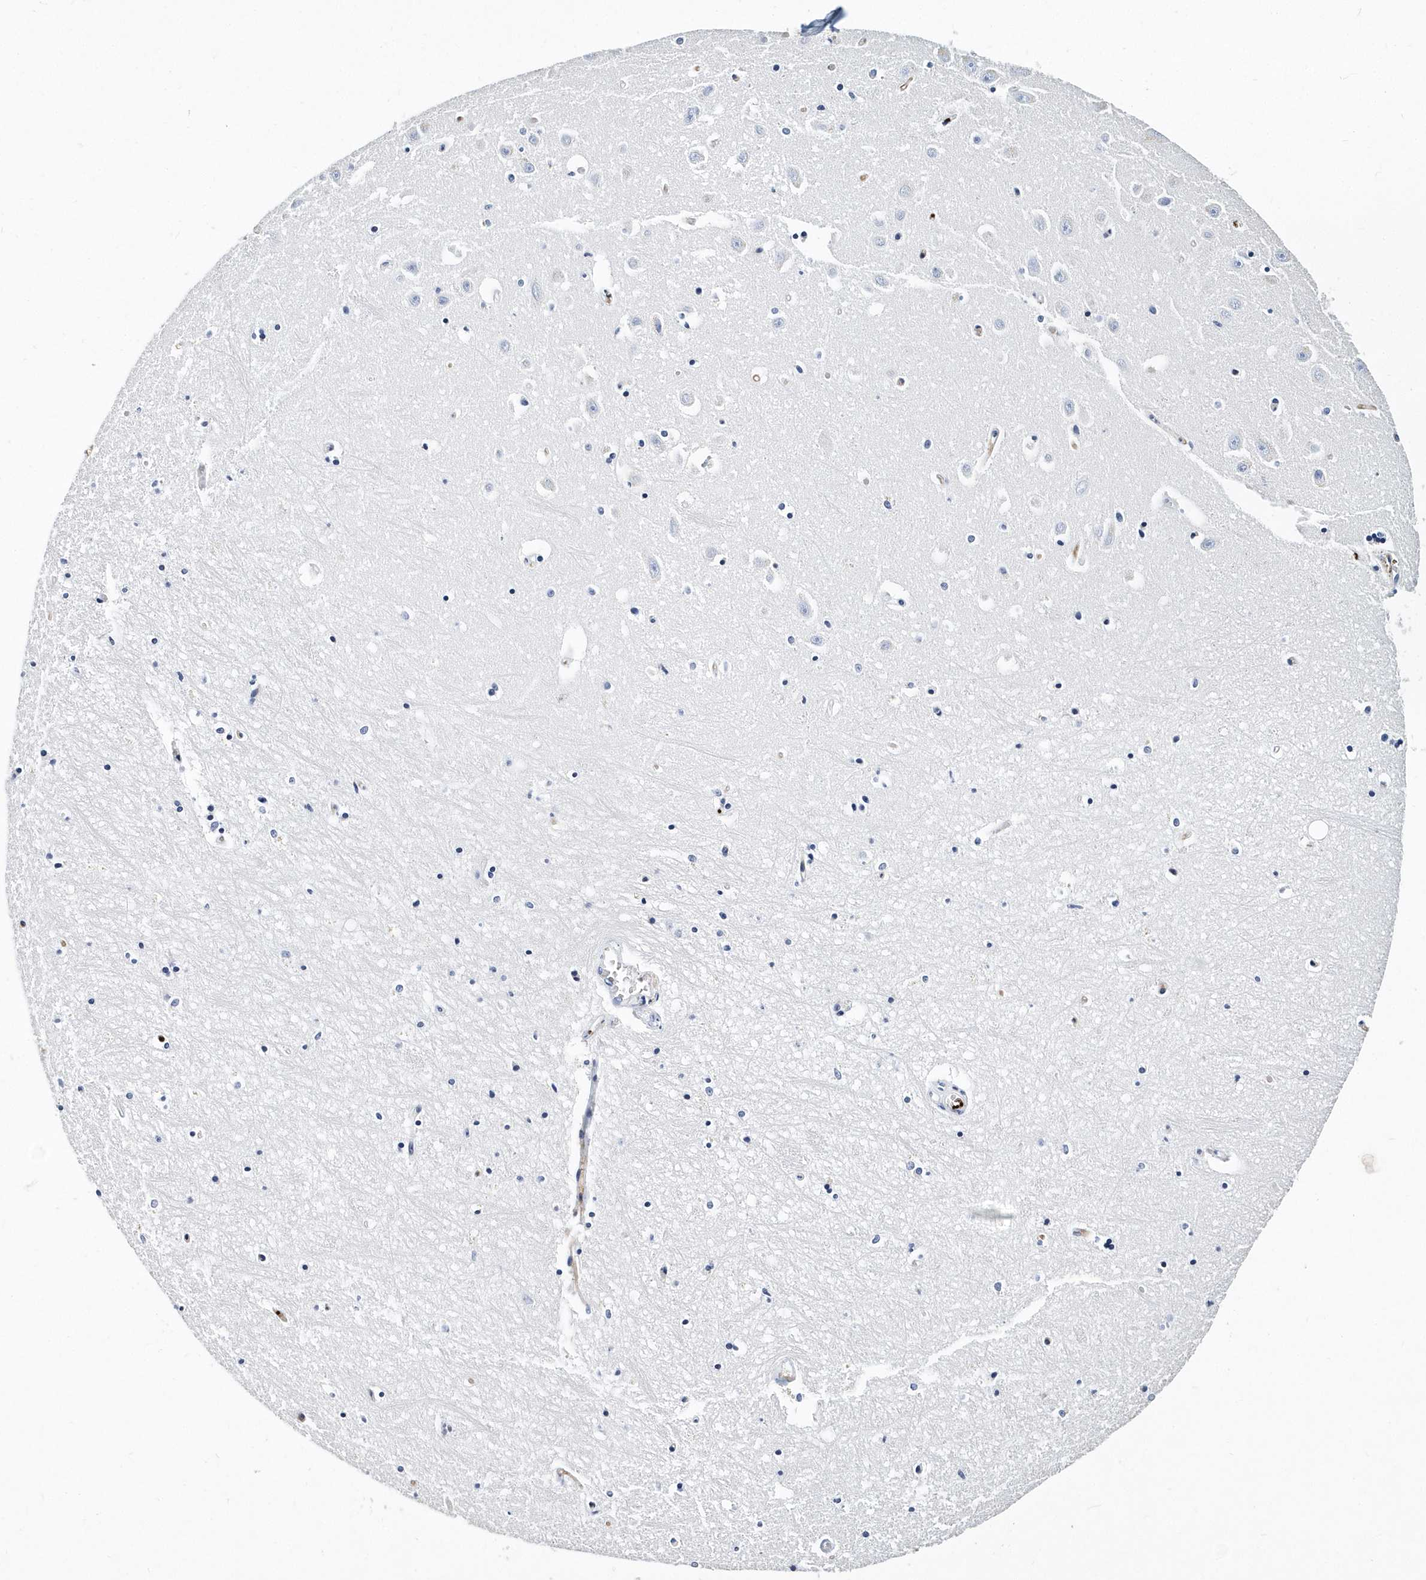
{"staining": {"intensity": "negative", "quantity": "none", "location": "none"}, "tissue": "hippocampus", "cell_type": "Glial cells", "image_type": "normal", "snomed": [{"axis": "morphology", "description": "Normal tissue, NOS"}, {"axis": "topography", "description": "Hippocampus"}], "caption": "High power microscopy histopathology image of an IHC micrograph of normal hippocampus, revealing no significant staining in glial cells.", "gene": "ITGA2B", "patient": {"sex": "female", "age": 64}}